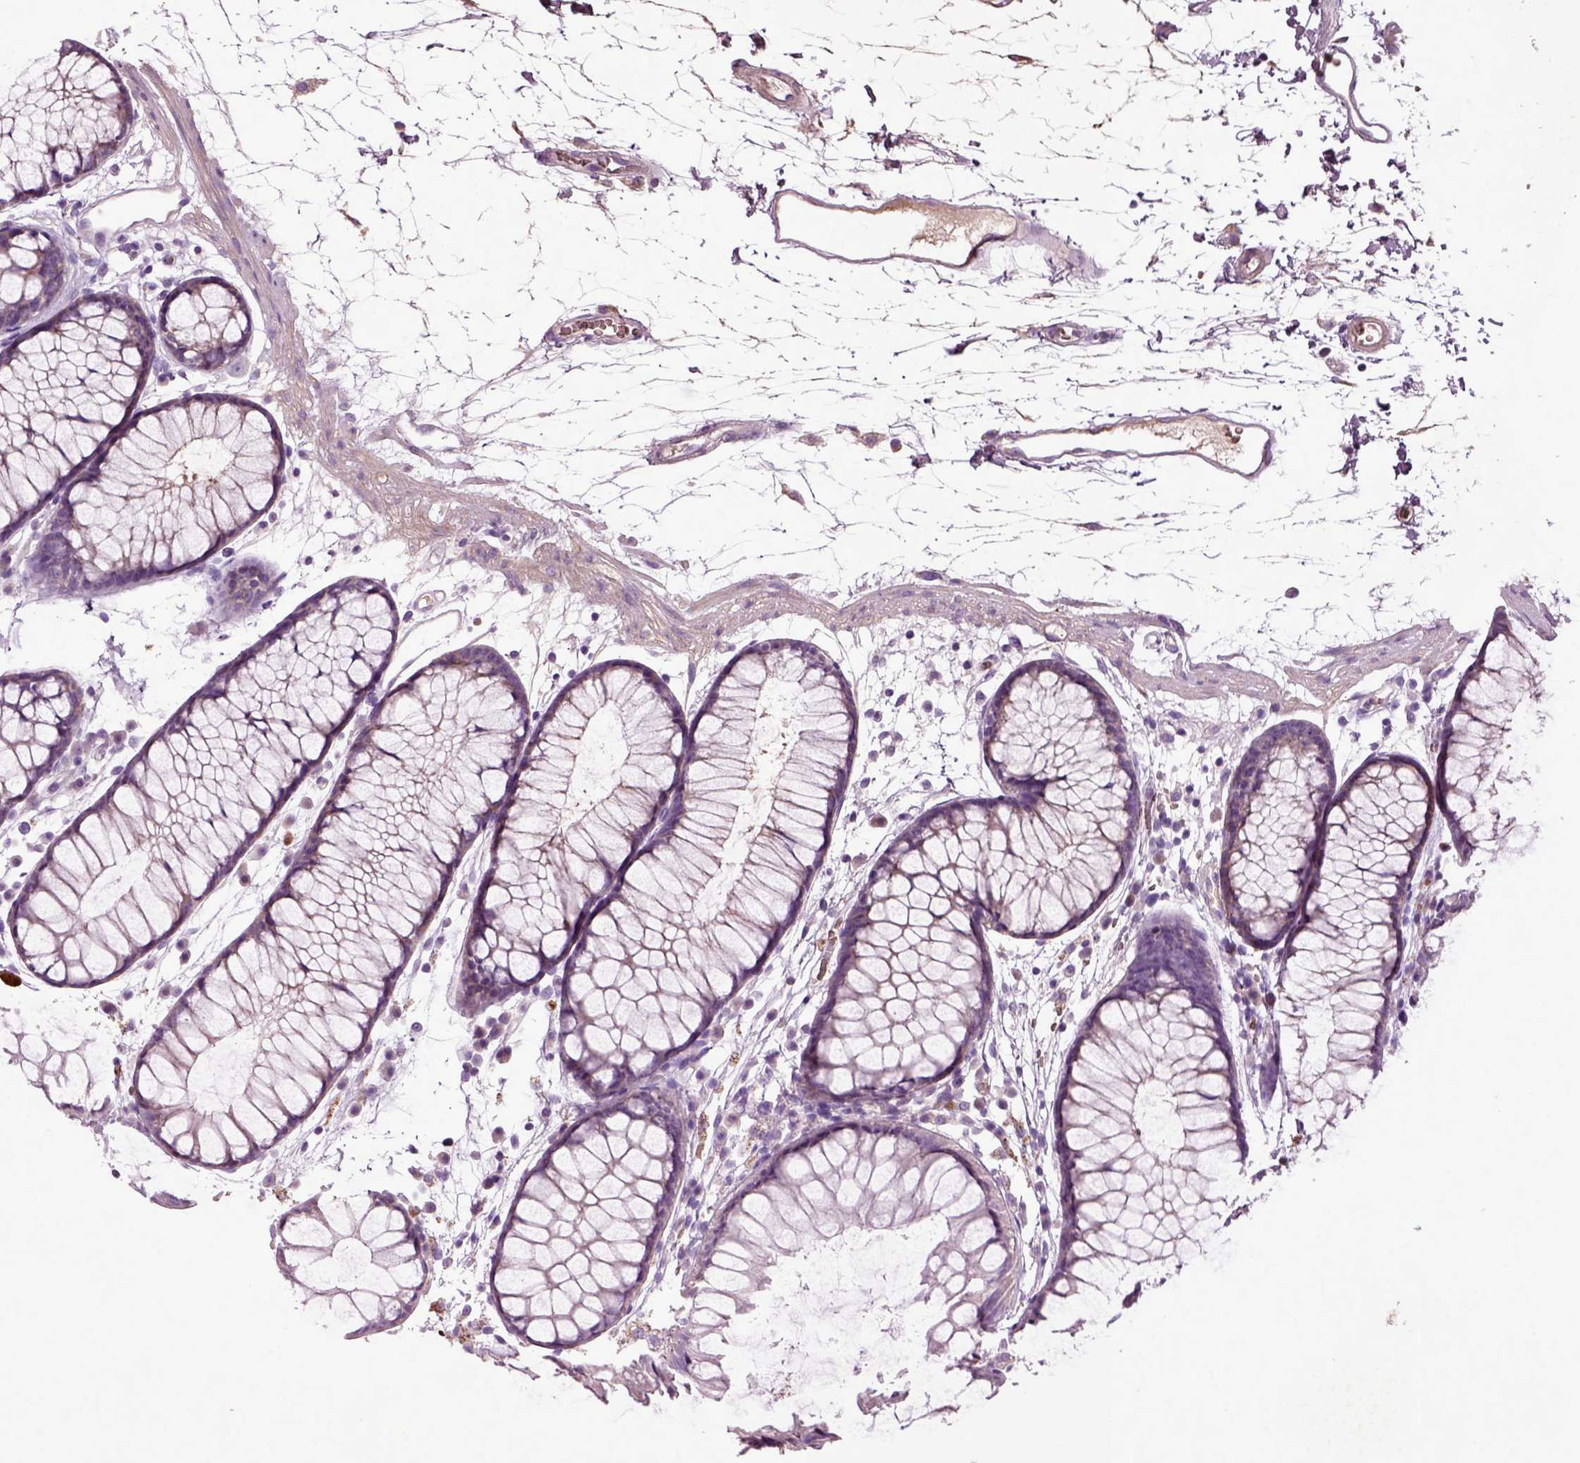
{"staining": {"intensity": "moderate", "quantity": "<25%", "location": "cytoplasmic/membranous"}, "tissue": "colon", "cell_type": "Endothelial cells", "image_type": "normal", "snomed": [{"axis": "morphology", "description": "Normal tissue, NOS"}, {"axis": "morphology", "description": "Adenocarcinoma, NOS"}, {"axis": "topography", "description": "Colon"}], "caption": "A histopathology image of colon stained for a protein exhibits moderate cytoplasmic/membranous brown staining in endothelial cells.", "gene": "SPON1", "patient": {"sex": "male", "age": 65}}